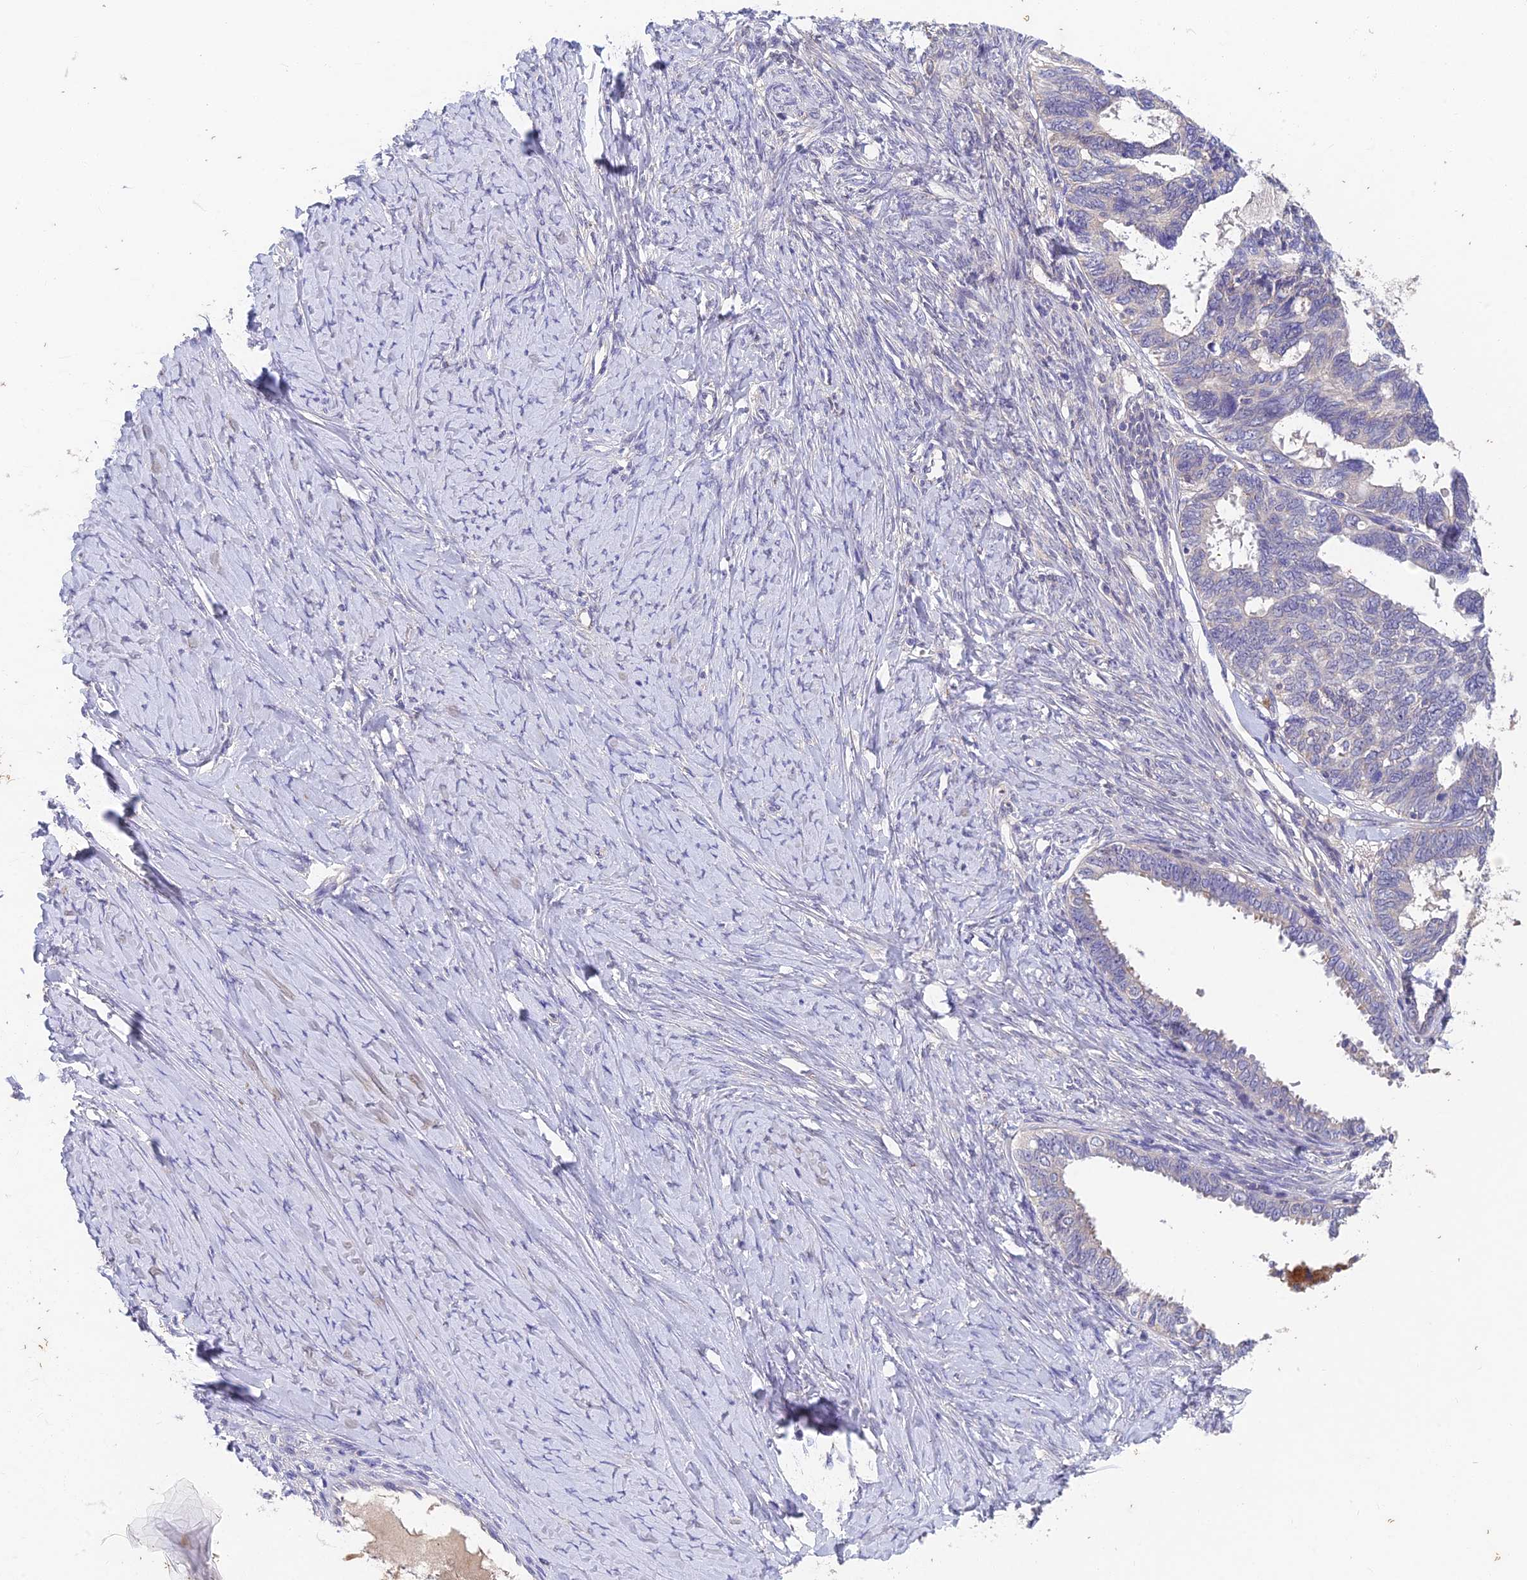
{"staining": {"intensity": "negative", "quantity": "none", "location": "none"}, "tissue": "ovarian cancer", "cell_type": "Tumor cells", "image_type": "cancer", "snomed": [{"axis": "morphology", "description": "Cystadenocarcinoma, serous, NOS"}, {"axis": "topography", "description": "Ovary"}], "caption": "Immunohistochemistry photomicrograph of neoplastic tissue: ovarian cancer stained with DAB displays no significant protein expression in tumor cells.", "gene": "ADAMTS13", "patient": {"sex": "female", "age": 79}}